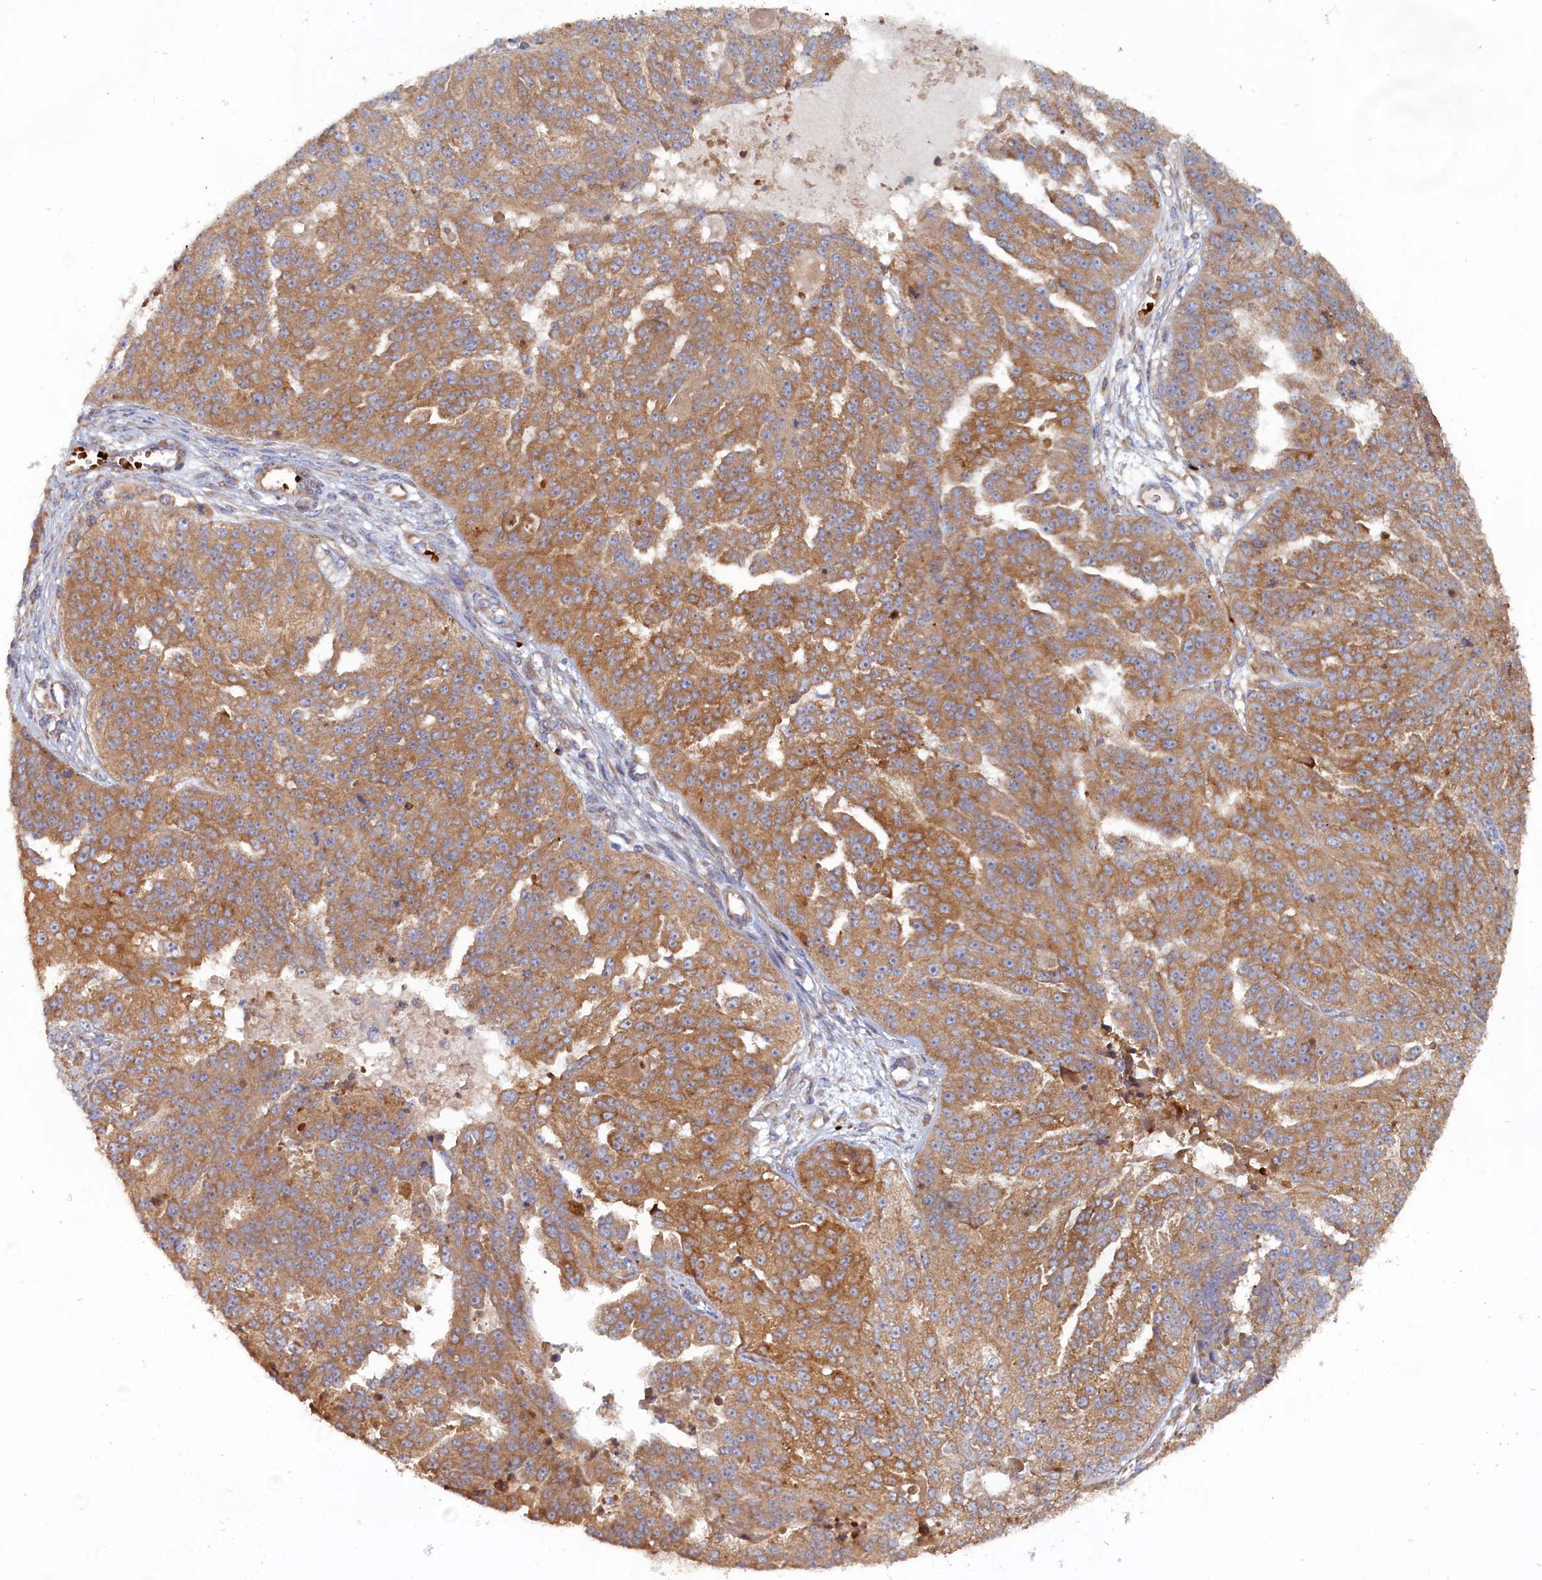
{"staining": {"intensity": "moderate", "quantity": ">75%", "location": "cytoplasmic/membranous"}, "tissue": "ovarian cancer", "cell_type": "Tumor cells", "image_type": "cancer", "snomed": [{"axis": "morphology", "description": "Cystadenocarcinoma, serous, NOS"}, {"axis": "topography", "description": "Ovary"}], "caption": "Tumor cells exhibit moderate cytoplasmic/membranous positivity in about >75% of cells in ovarian cancer (serous cystadenocarcinoma). (DAB (3,3'-diaminobenzidine) IHC, brown staining for protein, blue staining for nuclei).", "gene": "TMEM196", "patient": {"sex": "female", "age": 58}}